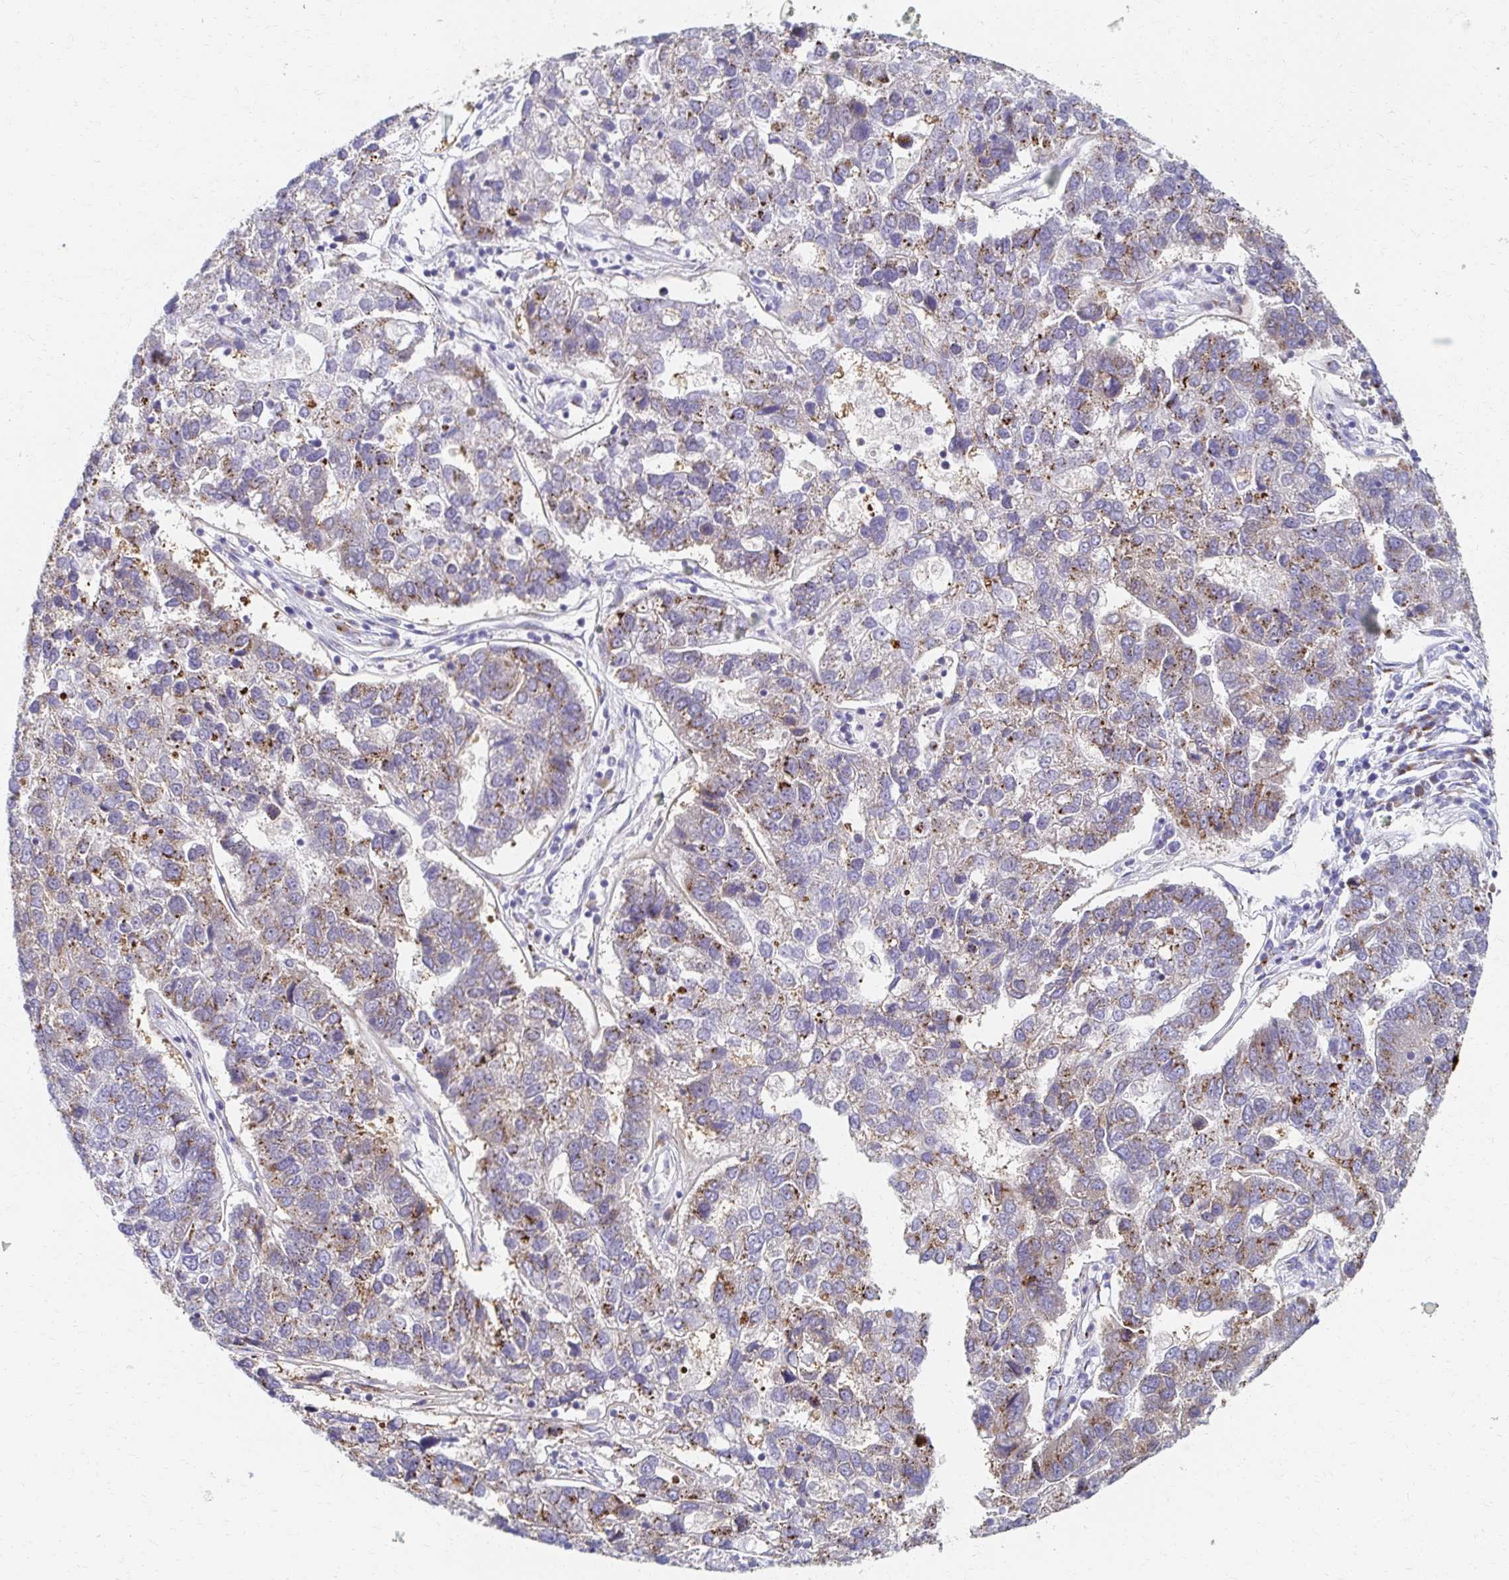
{"staining": {"intensity": "moderate", "quantity": "25%-75%", "location": "cytoplasmic/membranous"}, "tissue": "pancreatic cancer", "cell_type": "Tumor cells", "image_type": "cancer", "snomed": [{"axis": "morphology", "description": "Adenocarcinoma, NOS"}, {"axis": "topography", "description": "Pancreas"}], "caption": "About 25%-75% of tumor cells in adenocarcinoma (pancreatic) show moderate cytoplasmic/membranous protein staining as visualized by brown immunohistochemical staining.", "gene": "TM9SF1", "patient": {"sex": "female", "age": 61}}